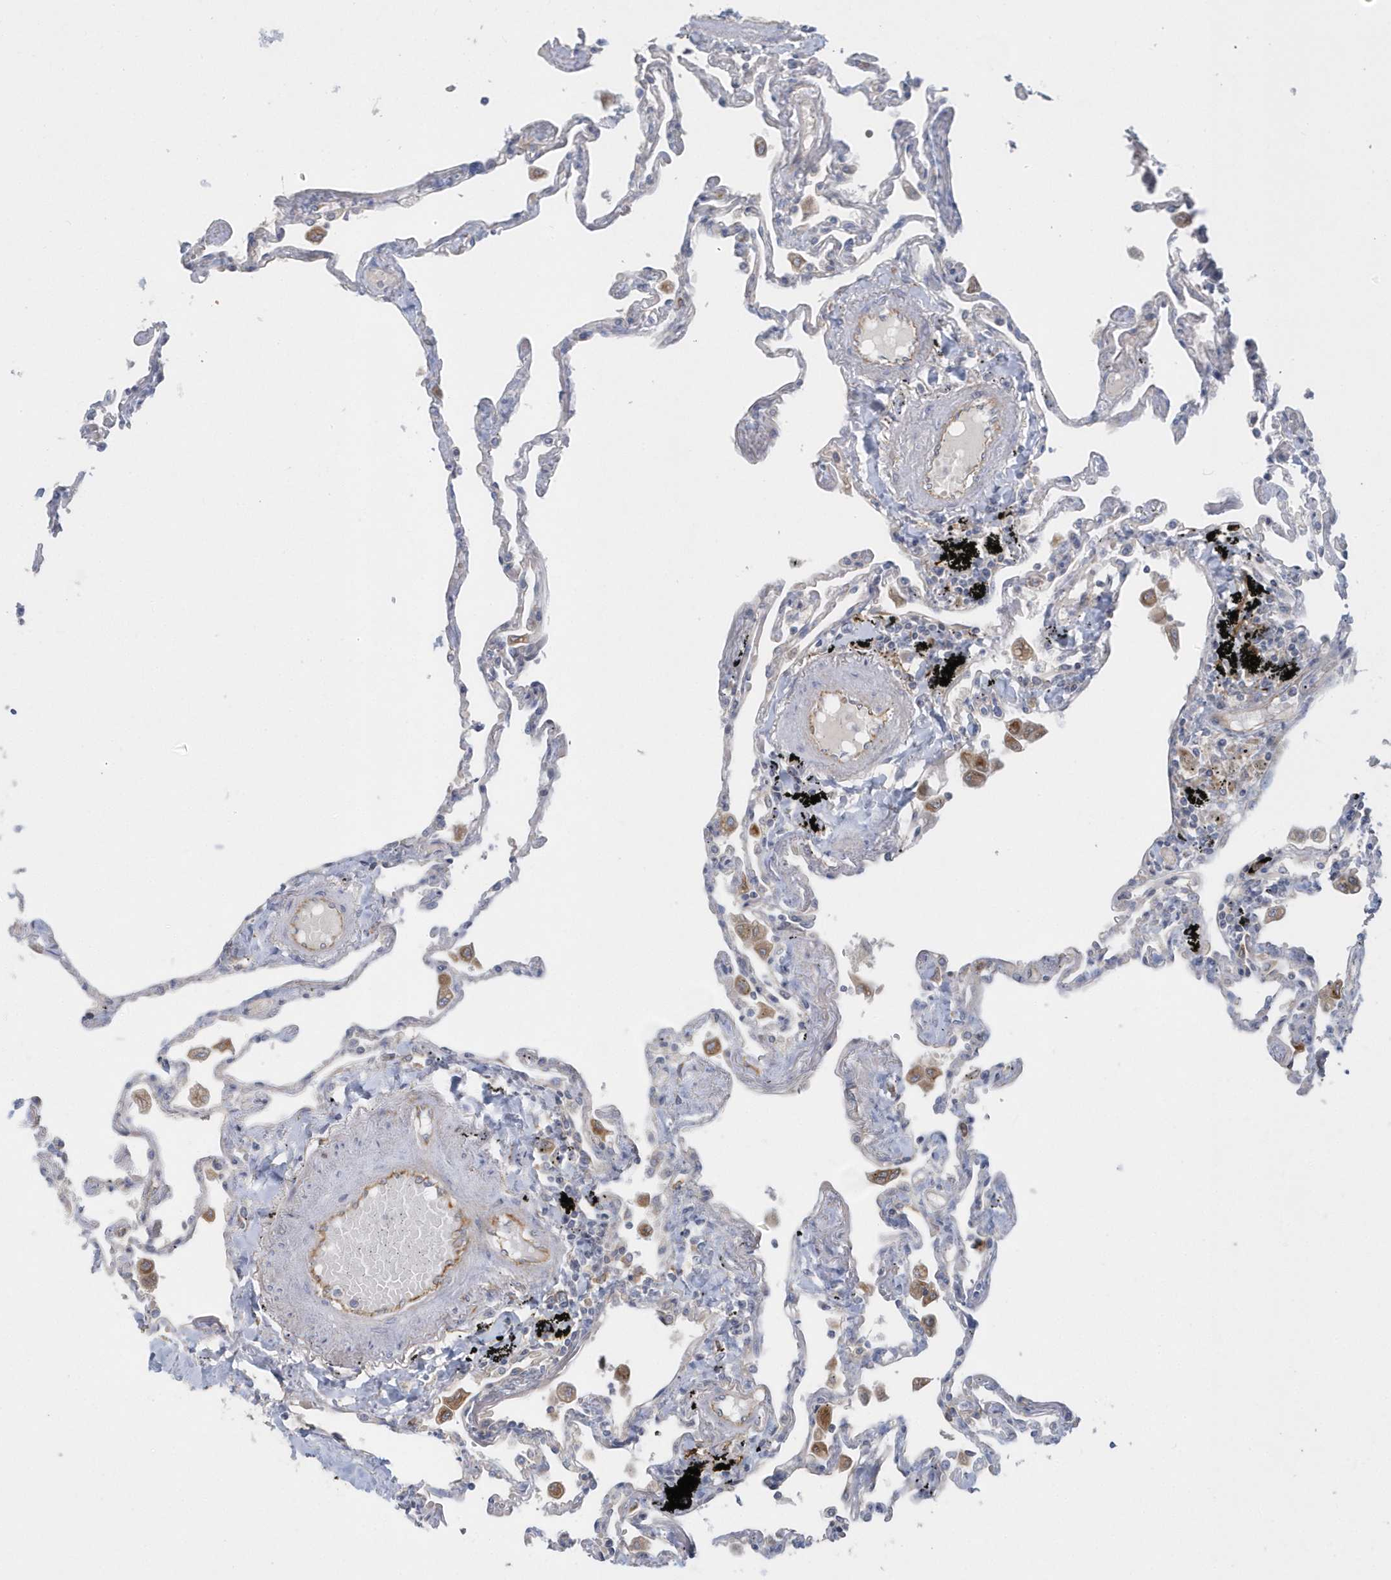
{"staining": {"intensity": "moderate", "quantity": "<25%", "location": "cytoplasmic/membranous"}, "tissue": "lung", "cell_type": "Alveolar cells", "image_type": "normal", "snomed": [{"axis": "morphology", "description": "Normal tissue, NOS"}, {"axis": "topography", "description": "Lung"}], "caption": "Protein staining of benign lung reveals moderate cytoplasmic/membranous expression in approximately <25% of alveolar cells.", "gene": "RAB17", "patient": {"sex": "female", "age": 67}}